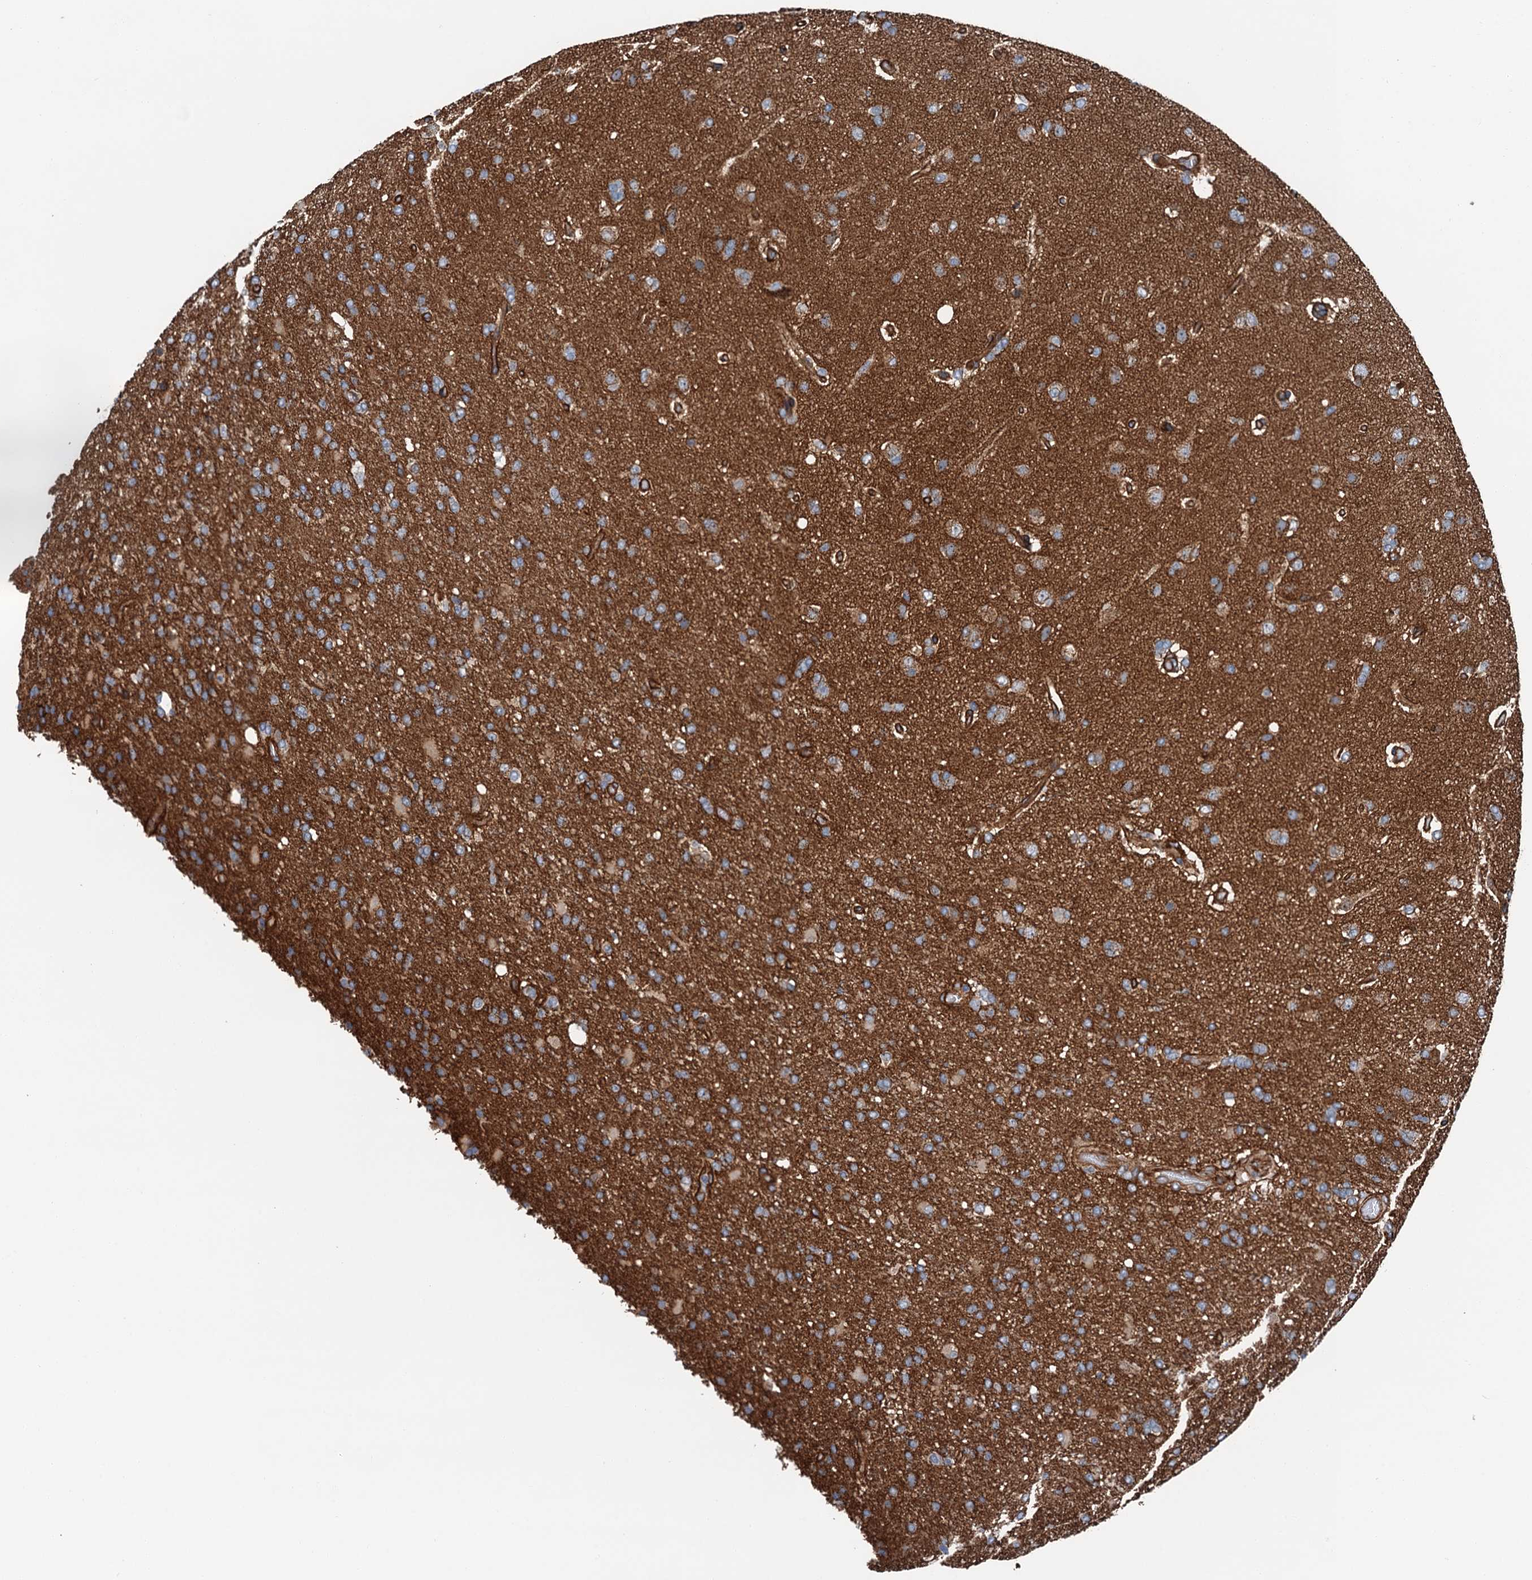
{"staining": {"intensity": "moderate", "quantity": "<25%", "location": "cytoplasmic/membranous"}, "tissue": "glioma", "cell_type": "Tumor cells", "image_type": "cancer", "snomed": [{"axis": "morphology", "description": "Glioma, malignant, High grade"}, {"axis": "topography", "description": "Brain"}], "caption": "Glioma was stained to show a protein in brown. There is low levels of moderate cytoplasmic/membranous expression in approximately <25% of tumor cells. Immunohistochemistry stains the protein of interest in brown and the nuclei are stained blue.", "gene": "NMRAL1", "patient": {"sex": "female", "age": 74}}